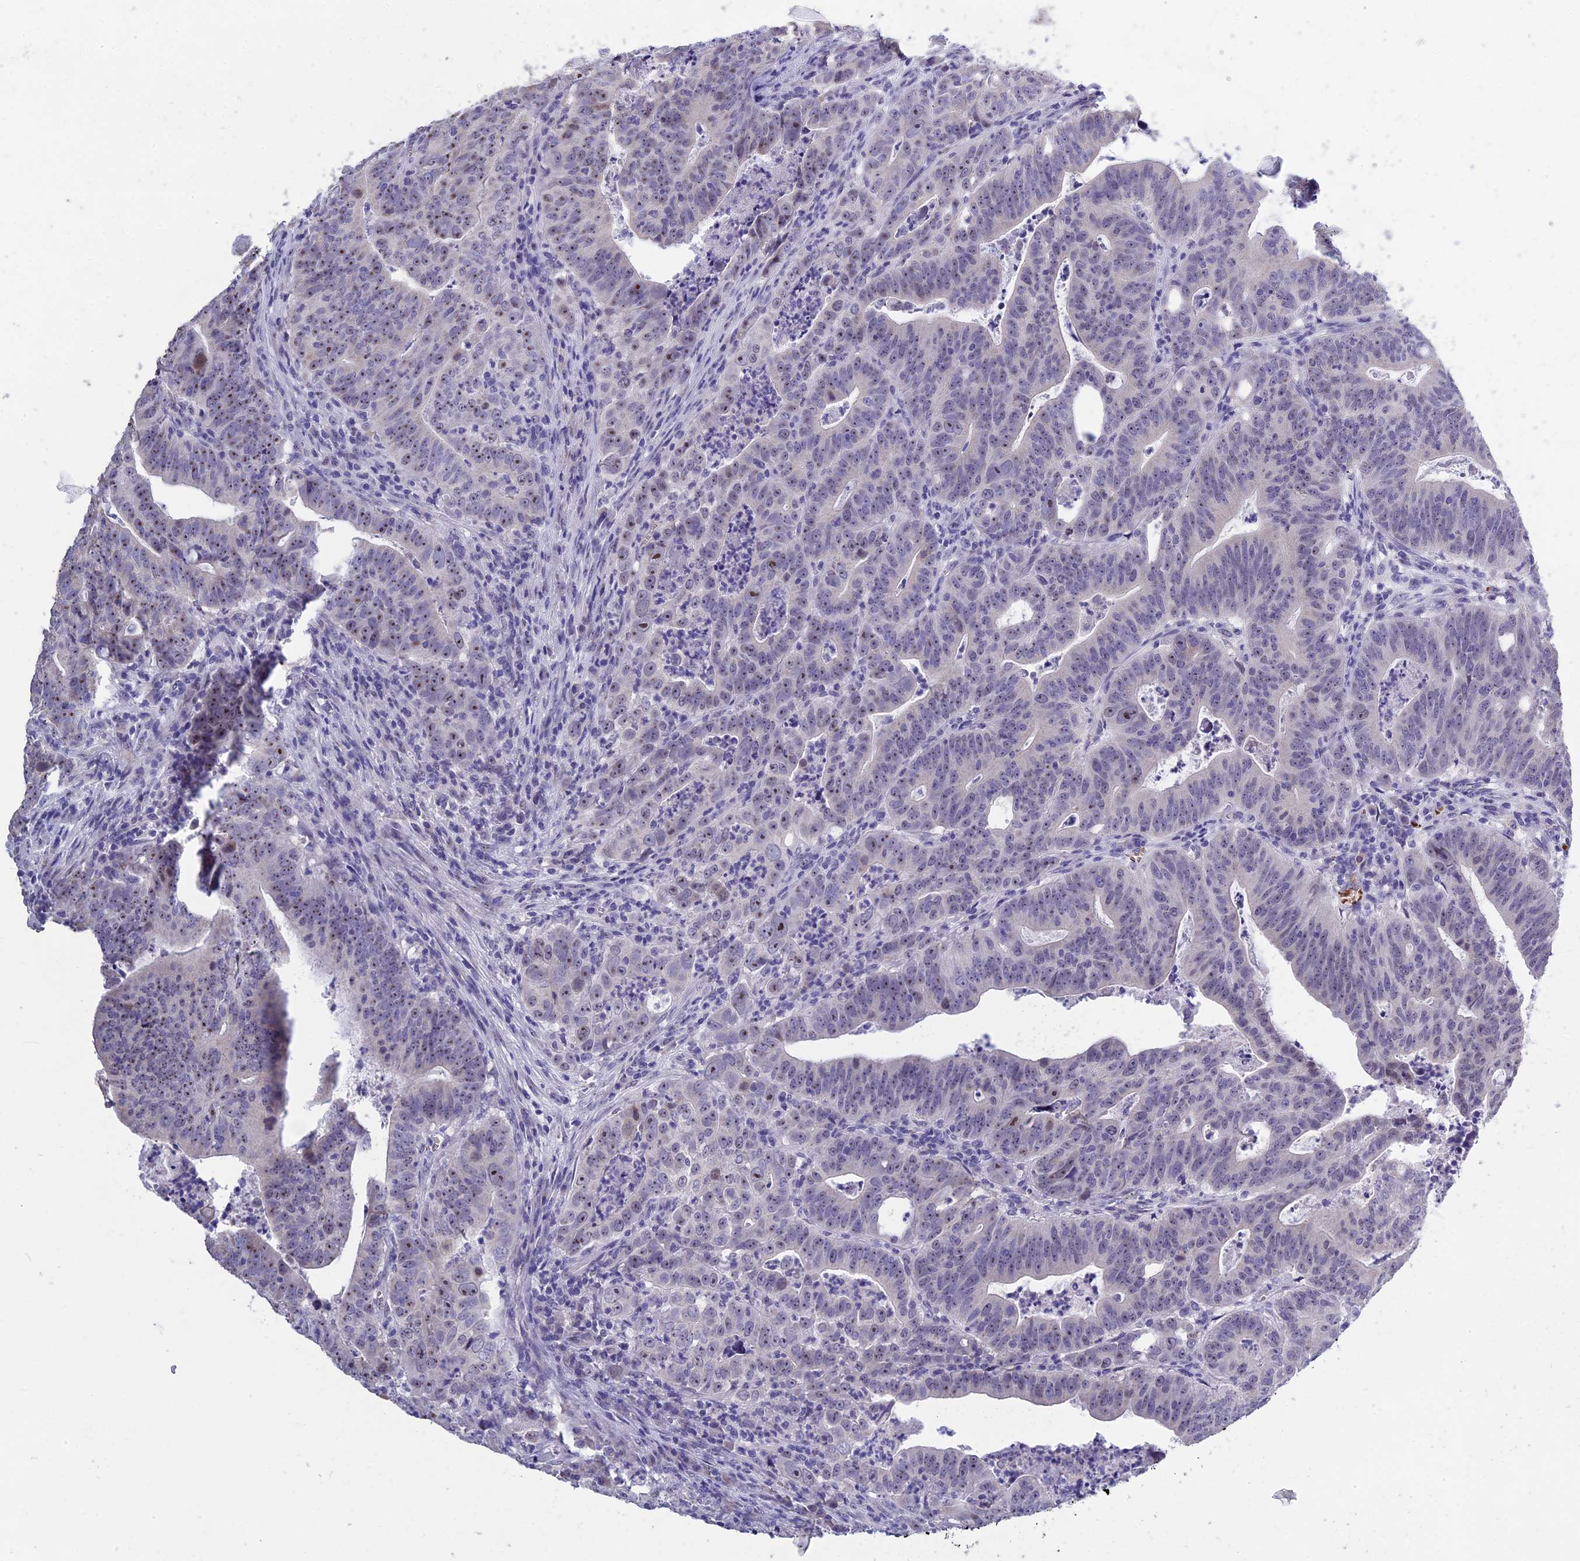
{"staining": {"intensity": "weak", "quantity": "<25%", "location": "nuclear"}, "tissue": "colorectal cancer", "cell_type": "Tumor cells", "image_type": "cancer", "snomed": [{"axis": "morphology", "description": "Adenocarcinoma, NOS"}, {"axis": "topography", "description": "Rectum"}], "caption": "DAB immunohistochemical staining of adenocarcinoma (colorectal) reveals no significant expression in tumor cells.", "gene": "KNOP1", "patient": {"sex": "male", "age": 69}}